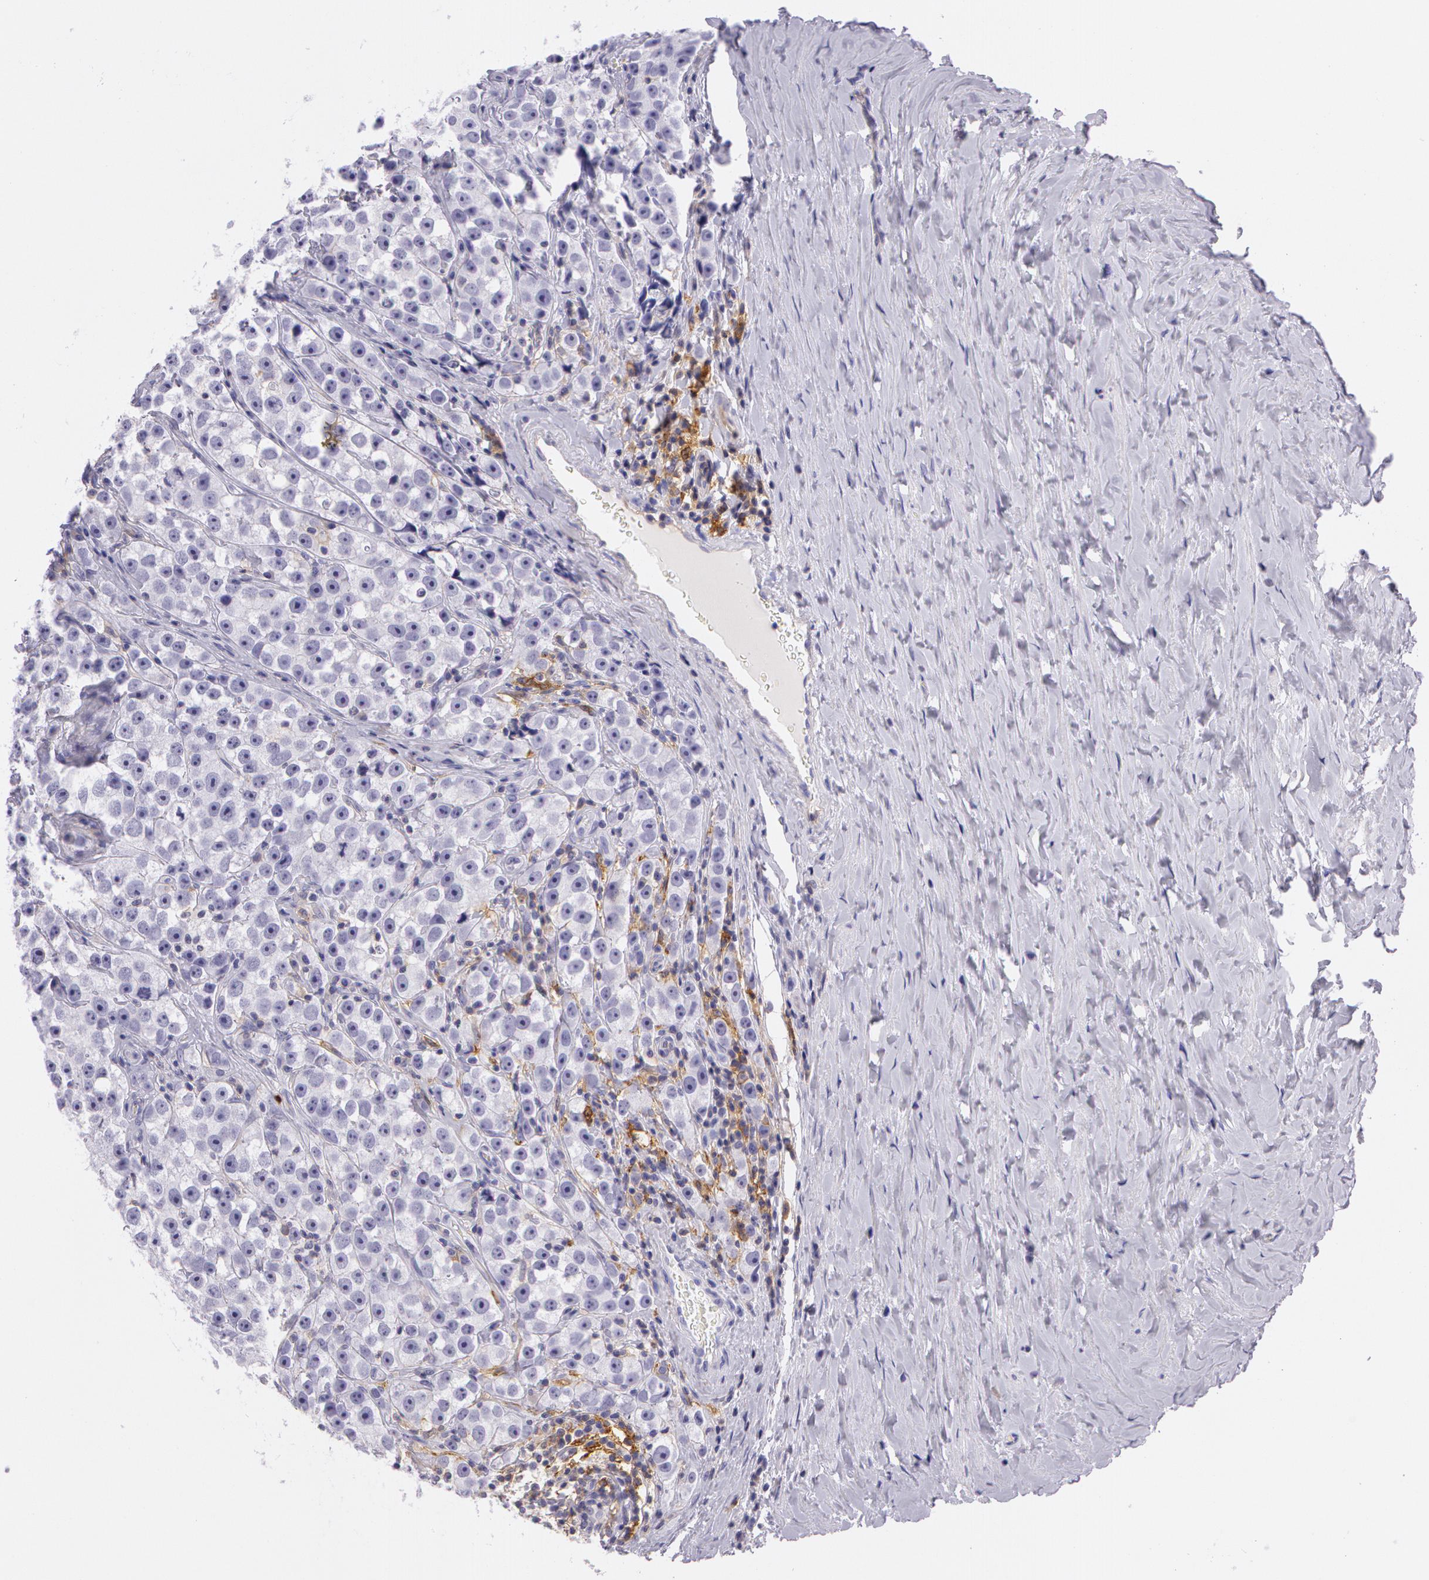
{"staining": {"intensity": "weak", "quantity": "<25%", "location": "cytoplasmic/membranous"}, "tissue": "testis cancer", "cell_type": "Tumor cells", "image_type": "cancer", "snomed": [{"axis": "morphology", "description": "Seminoma, NOS"}, {"axis": "topography", "description": "Testis"}], "caption": "Immunohistochemistry photomicrograph of human testis cancer stained for a protein (brown), which demonstrates no staining in tumor cells.", "gene": "LY75", "patient": {"sex": "male", "age": 32}}